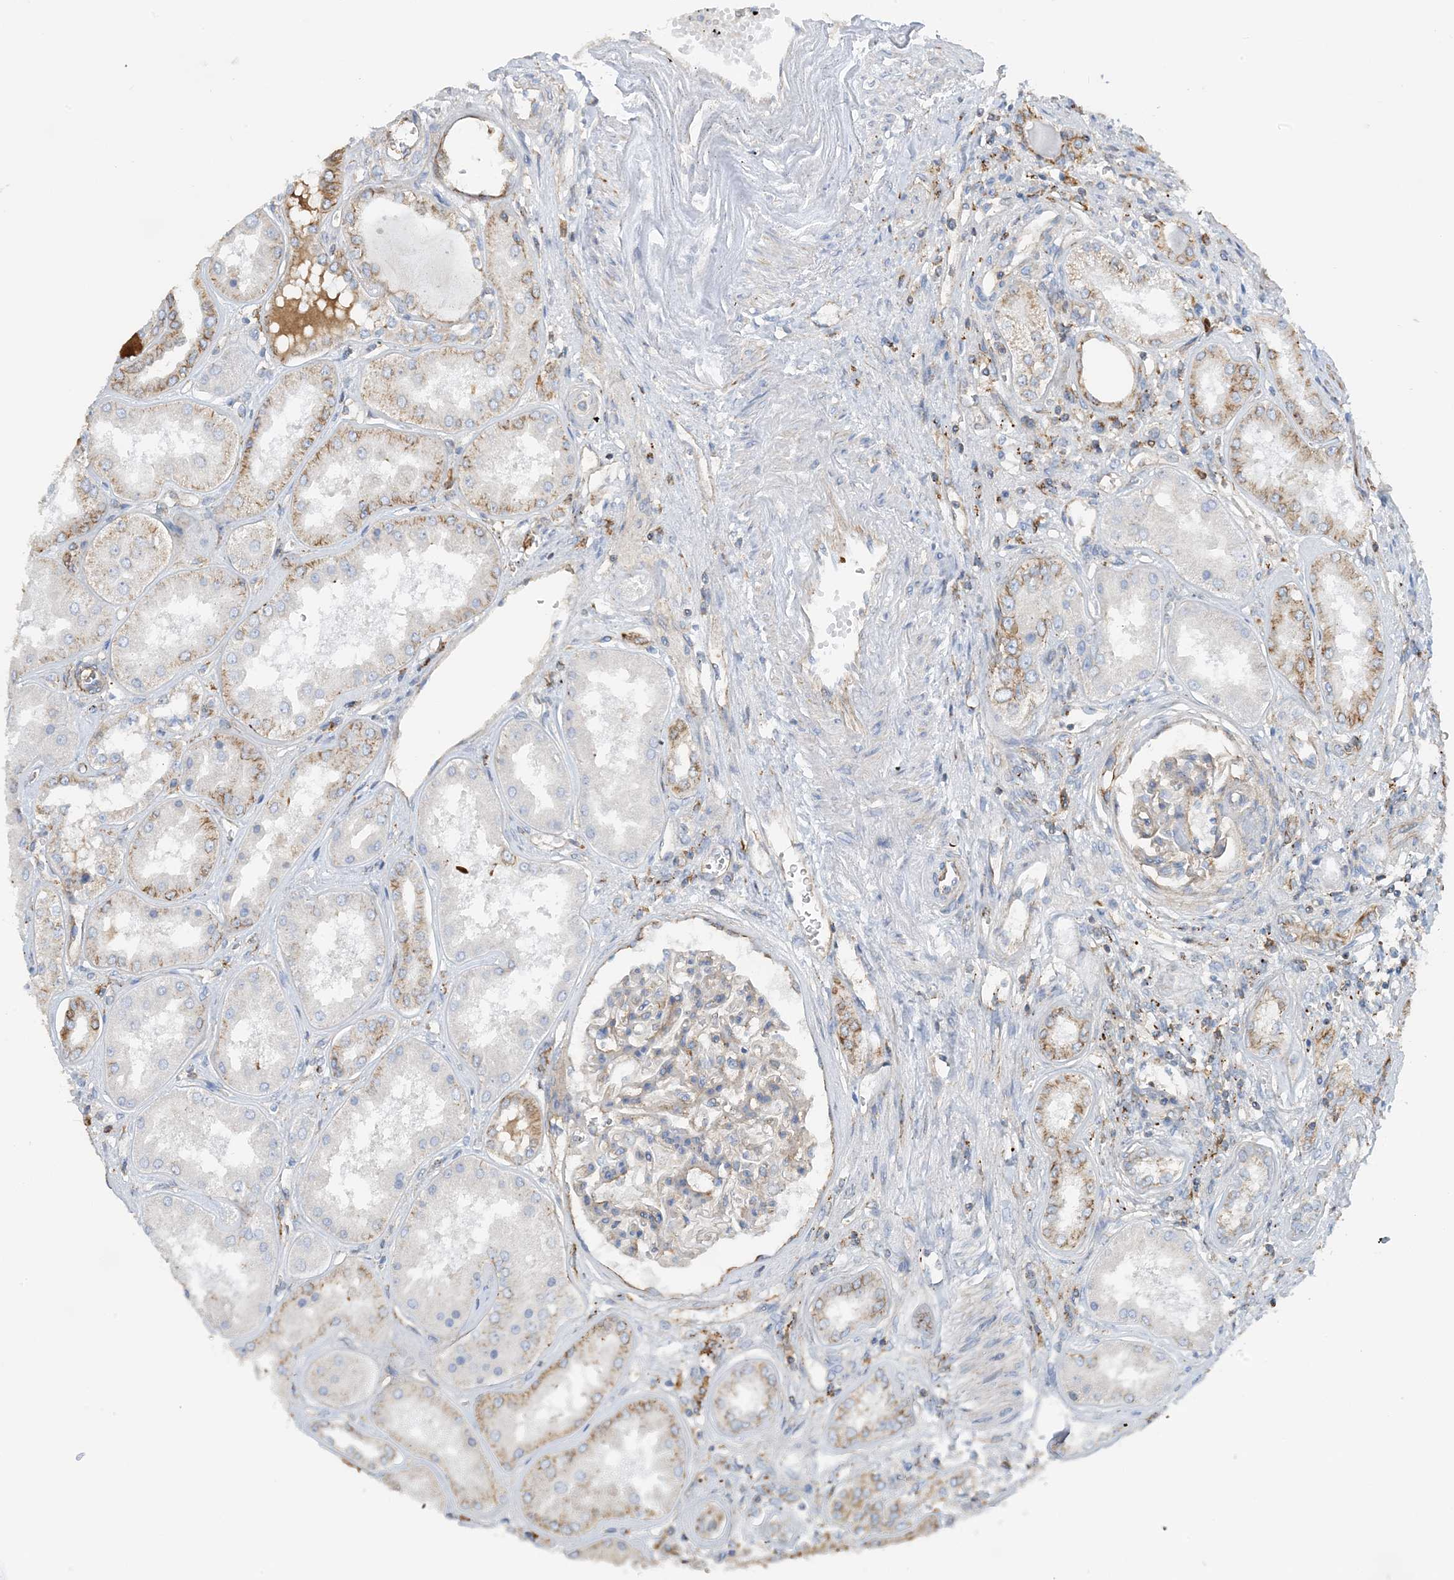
{"staining": {"intensity": "weak", "quantity": "<25%", "location": "cytoplasmic/membranous"}, "tissue": "kidney", "cell_type": "Cells in glomeruli", "image_type": "normal", "snomed": [{"axis": "morphology", "description": "Normal tissue, NOS"}, {"axis": "topography", "description": "Kidney"}], "caption": "High power microscopy histopathology image of an immunohistochemistry histopathology image of benign kidney, revealing no significant positivity in cells in glomeruli.", "gene": "CALHM5", "patient": {"sex": "female", "age": 56}}